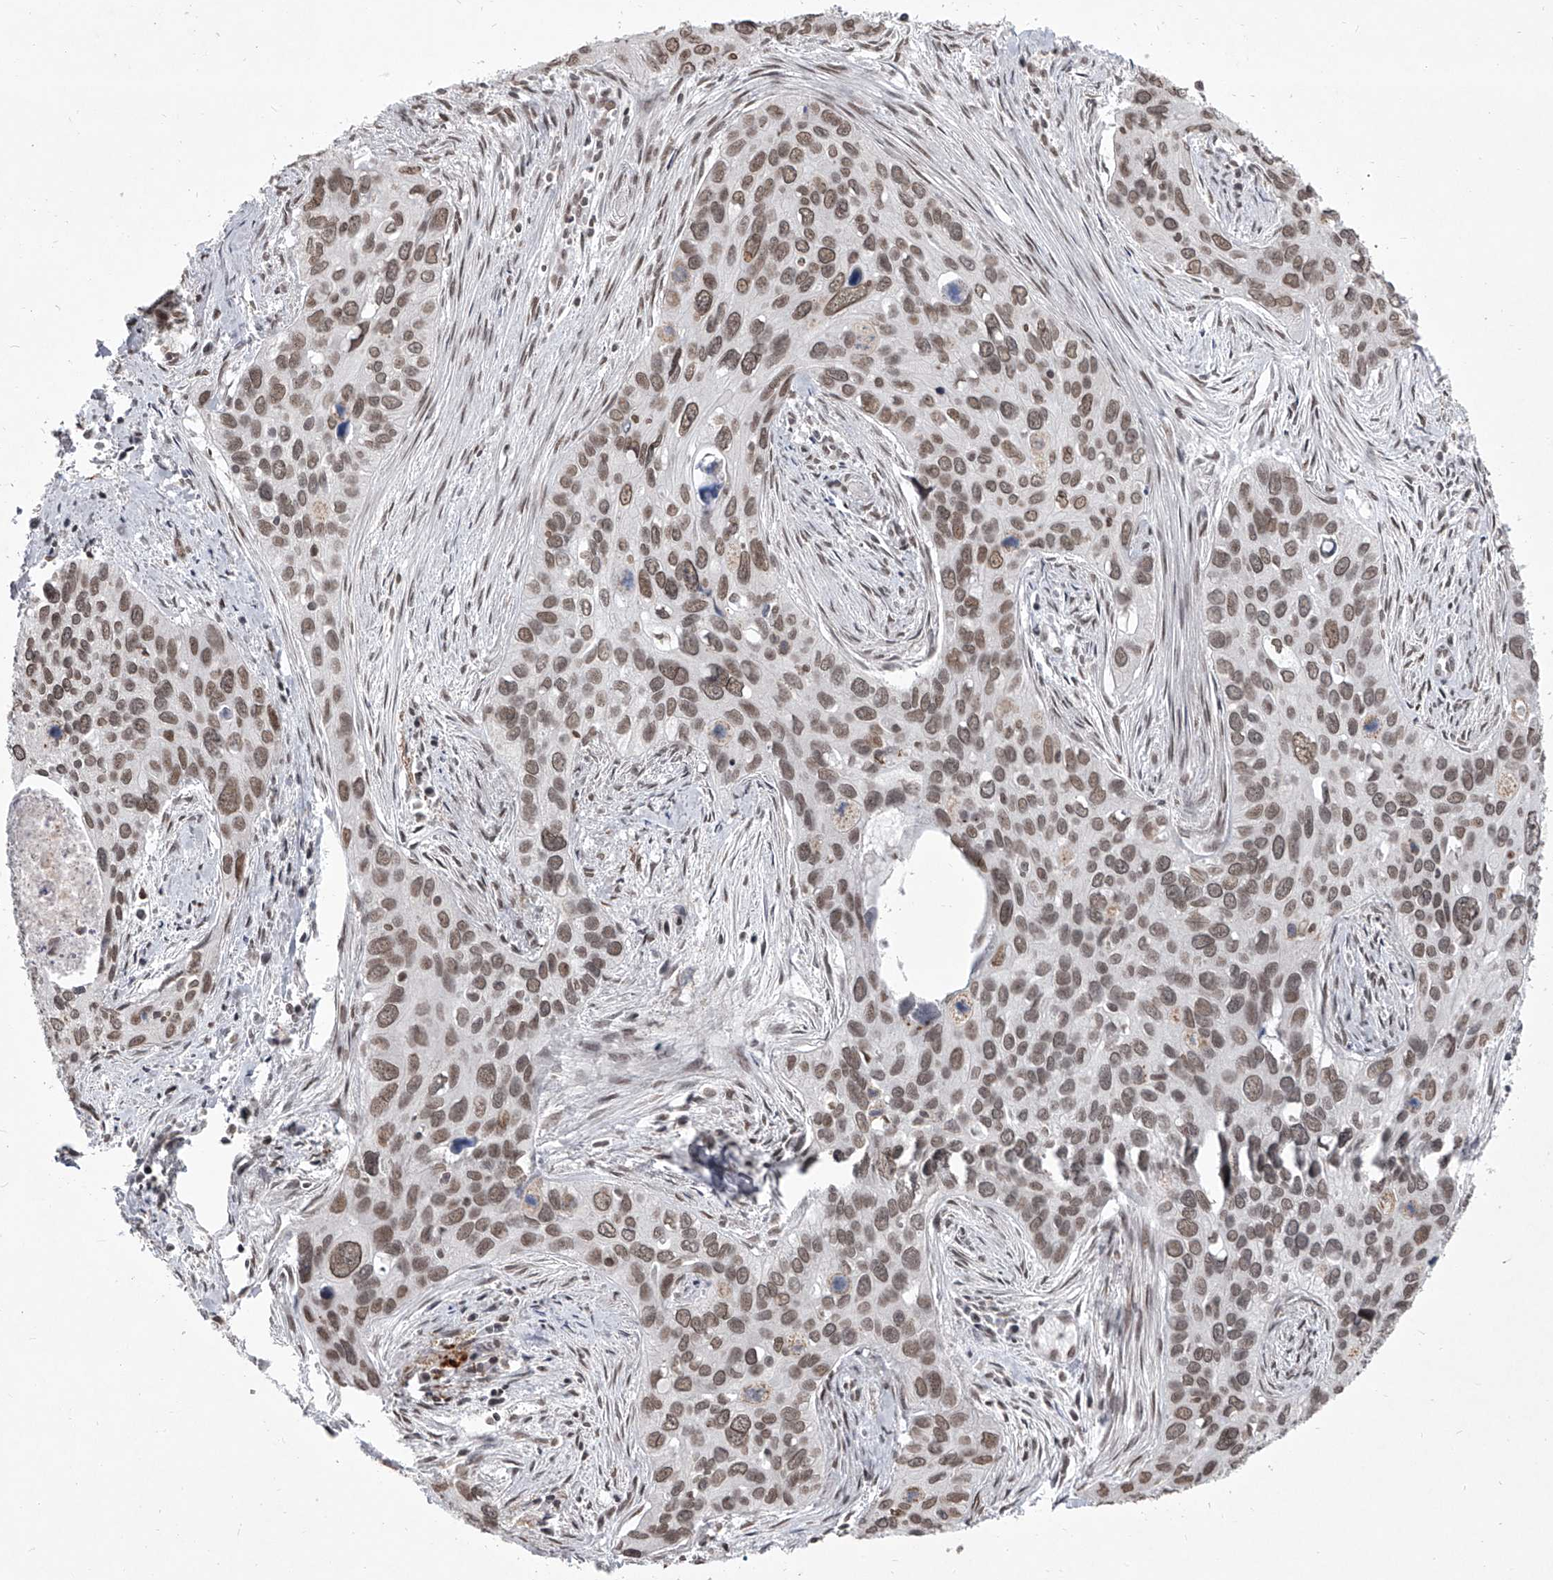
{"staining": {"intensity": "moderate", "quantity": ">75%", "location": "nuclear"}, "tissue": "cervical cancer", "cell_type": "Tumor cells", "image_type": "cancer", "snomed": [{"axis": "morphology", "description": "Squamous cell carcinoma, NOS"}, {"axis": "topography", "description": "Cervix"}], "caption": "Brown immunohistochemical staining in human squamous cell carcinoma (cervical) reveals moderate nuclear expression in about >75% of tumor cells. The staining was performed using DAB to visualize the protein expression in brown, while the nuclei were stained in blue with hematoxylin (Magnification: 20x).", "gene": "PPIL4", "patient": {"sex": "female", "age": 55}}